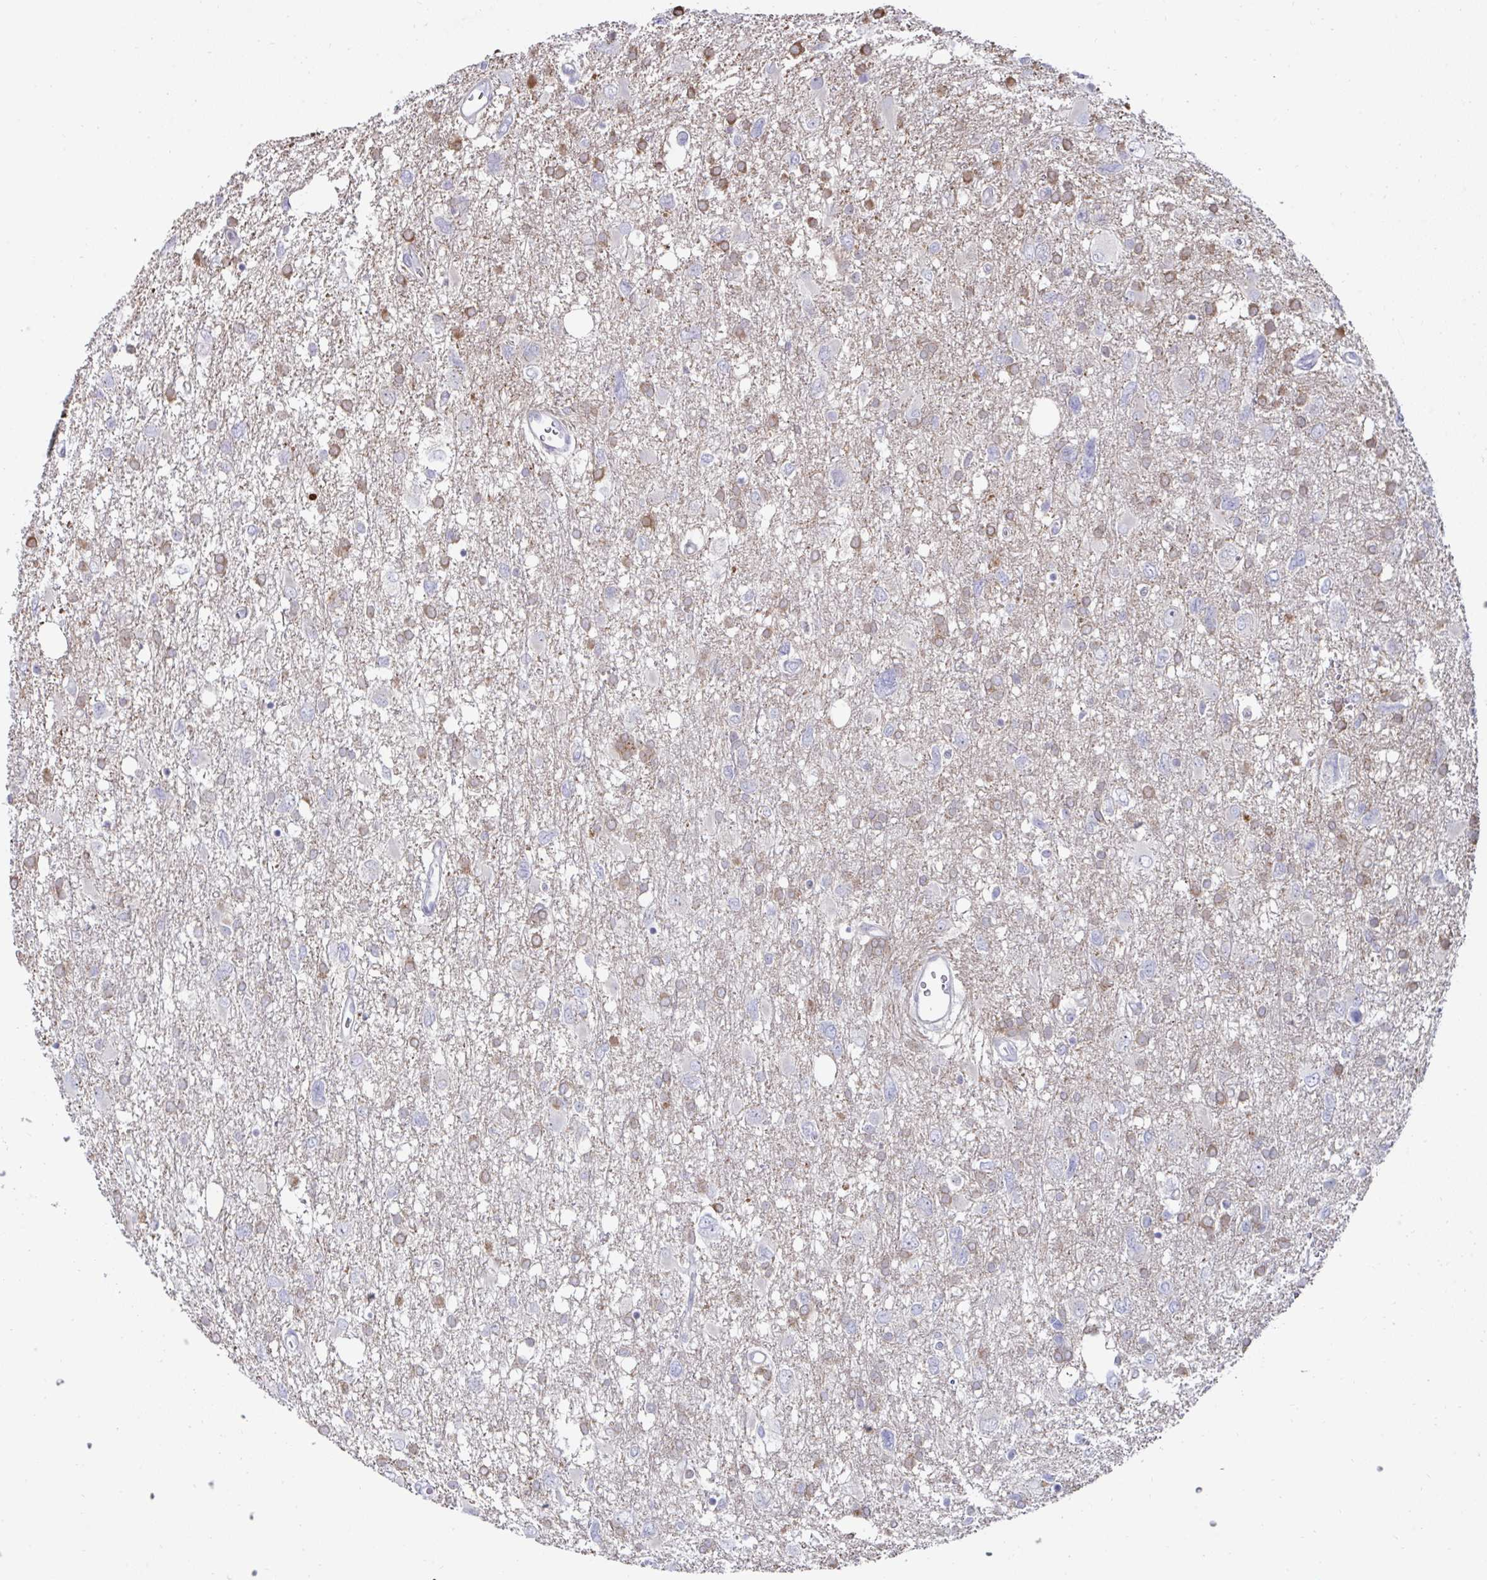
{"staining": {"intensity": "moderate", "quantity": "<25%", "location": "cytoplasmic/membranous"}, "tissue": "glioma", "cell_type": "Tumor cells", "image_type": "cancer", "snomed": [{"axis": "morphology", "description": "Glioma, malignant, High grade"}, {"axis": "topography", "description": "Brain"}], "caption": "Brown immunohistochemical staining in glioma exhibits moderate cytoplasmic/membranous staining in approximately <25% of tumor cells.", "gene": "FBXL13", "patient": {"sex": "male", "age": 61}}